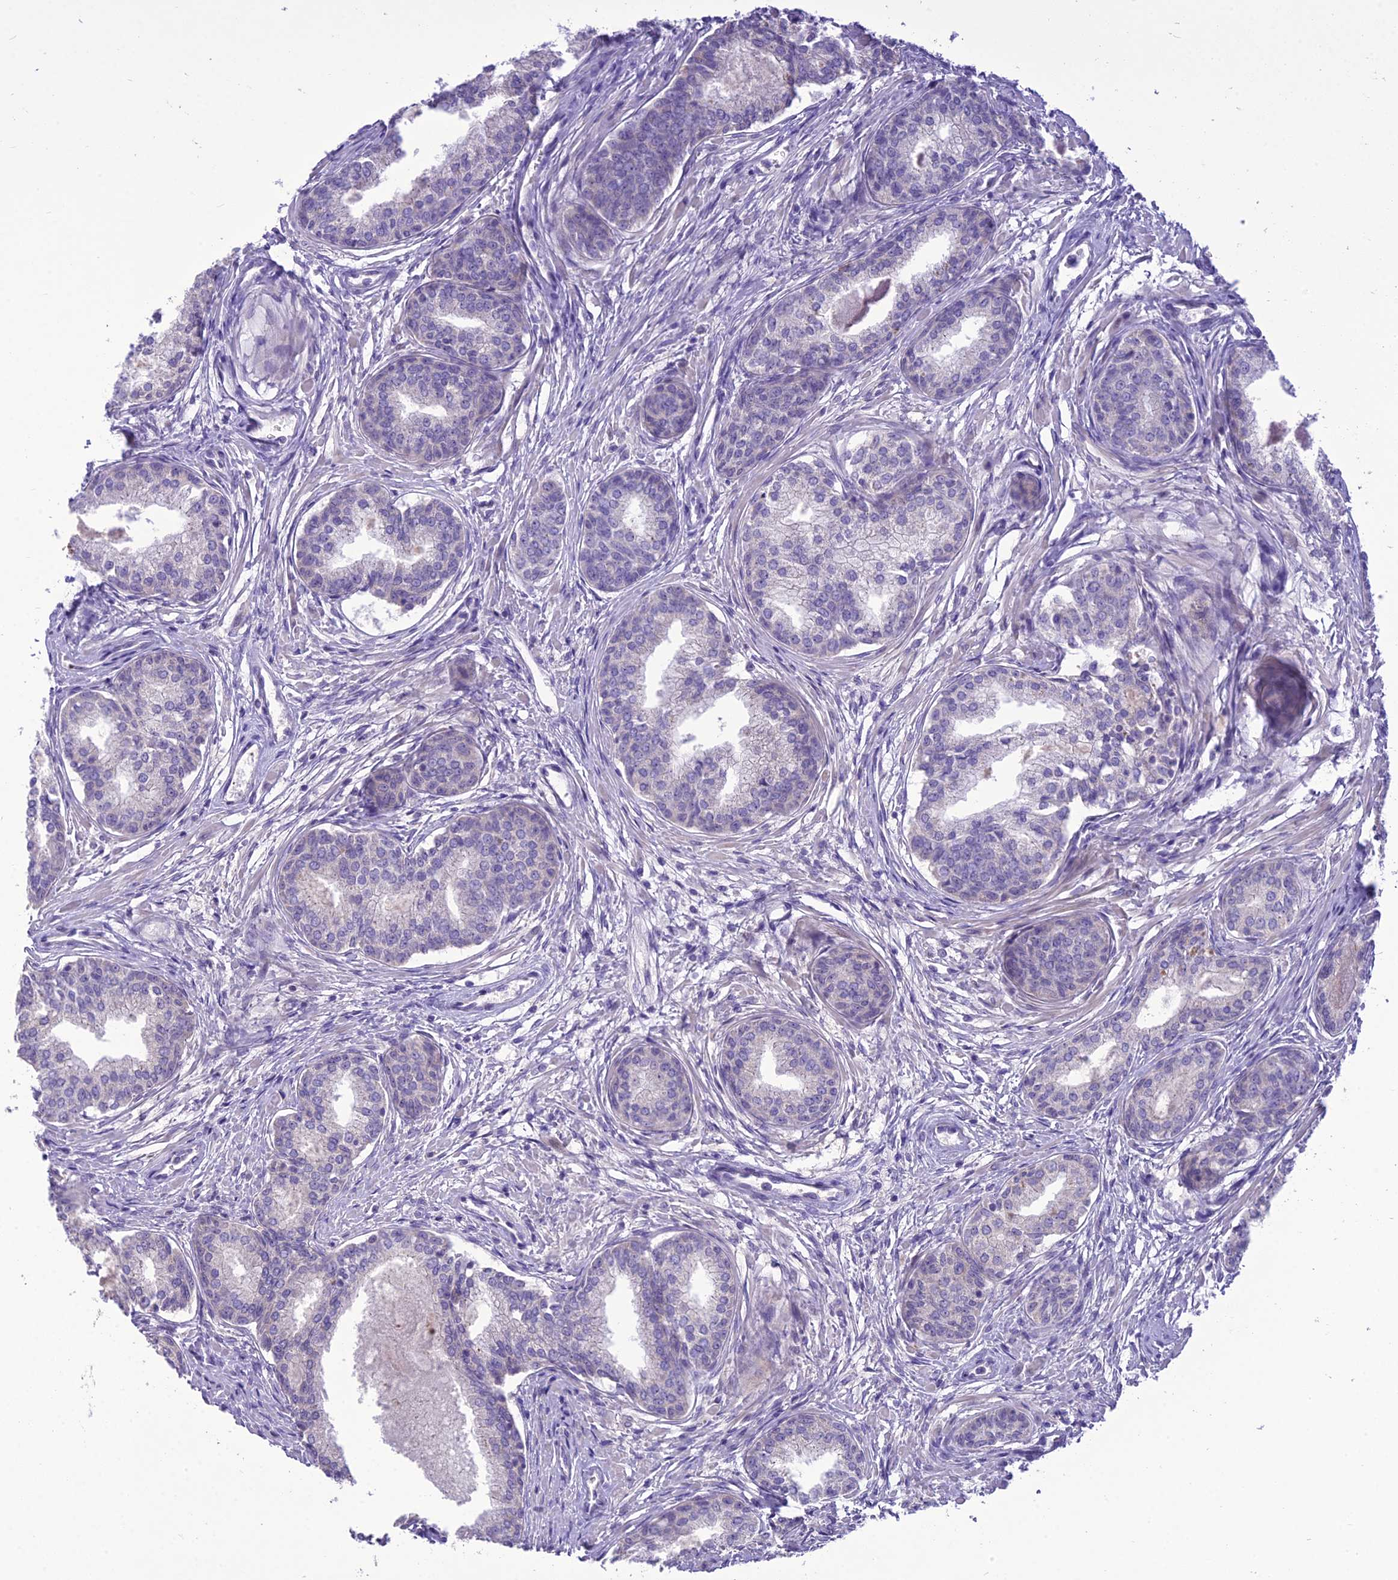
{"staining": {"intensity": "negative", "quantity": "none", "location": "none"}, "tissue": "prostate cancer", "cell_type": "Tumor cells", "image_type": "cancer", "snomed": [{"axis": "morphology", "description": "Adenocarcinoma, High grade"}, {"axis": "topography", "description": "Prostate"}], "caption": "Protein analysis of prostate adenocarcinoma (high-grade) displays no significant expression in tumor cells.", "gene": "SCRT1", "patient": {"sex": "male", "age": 67}}